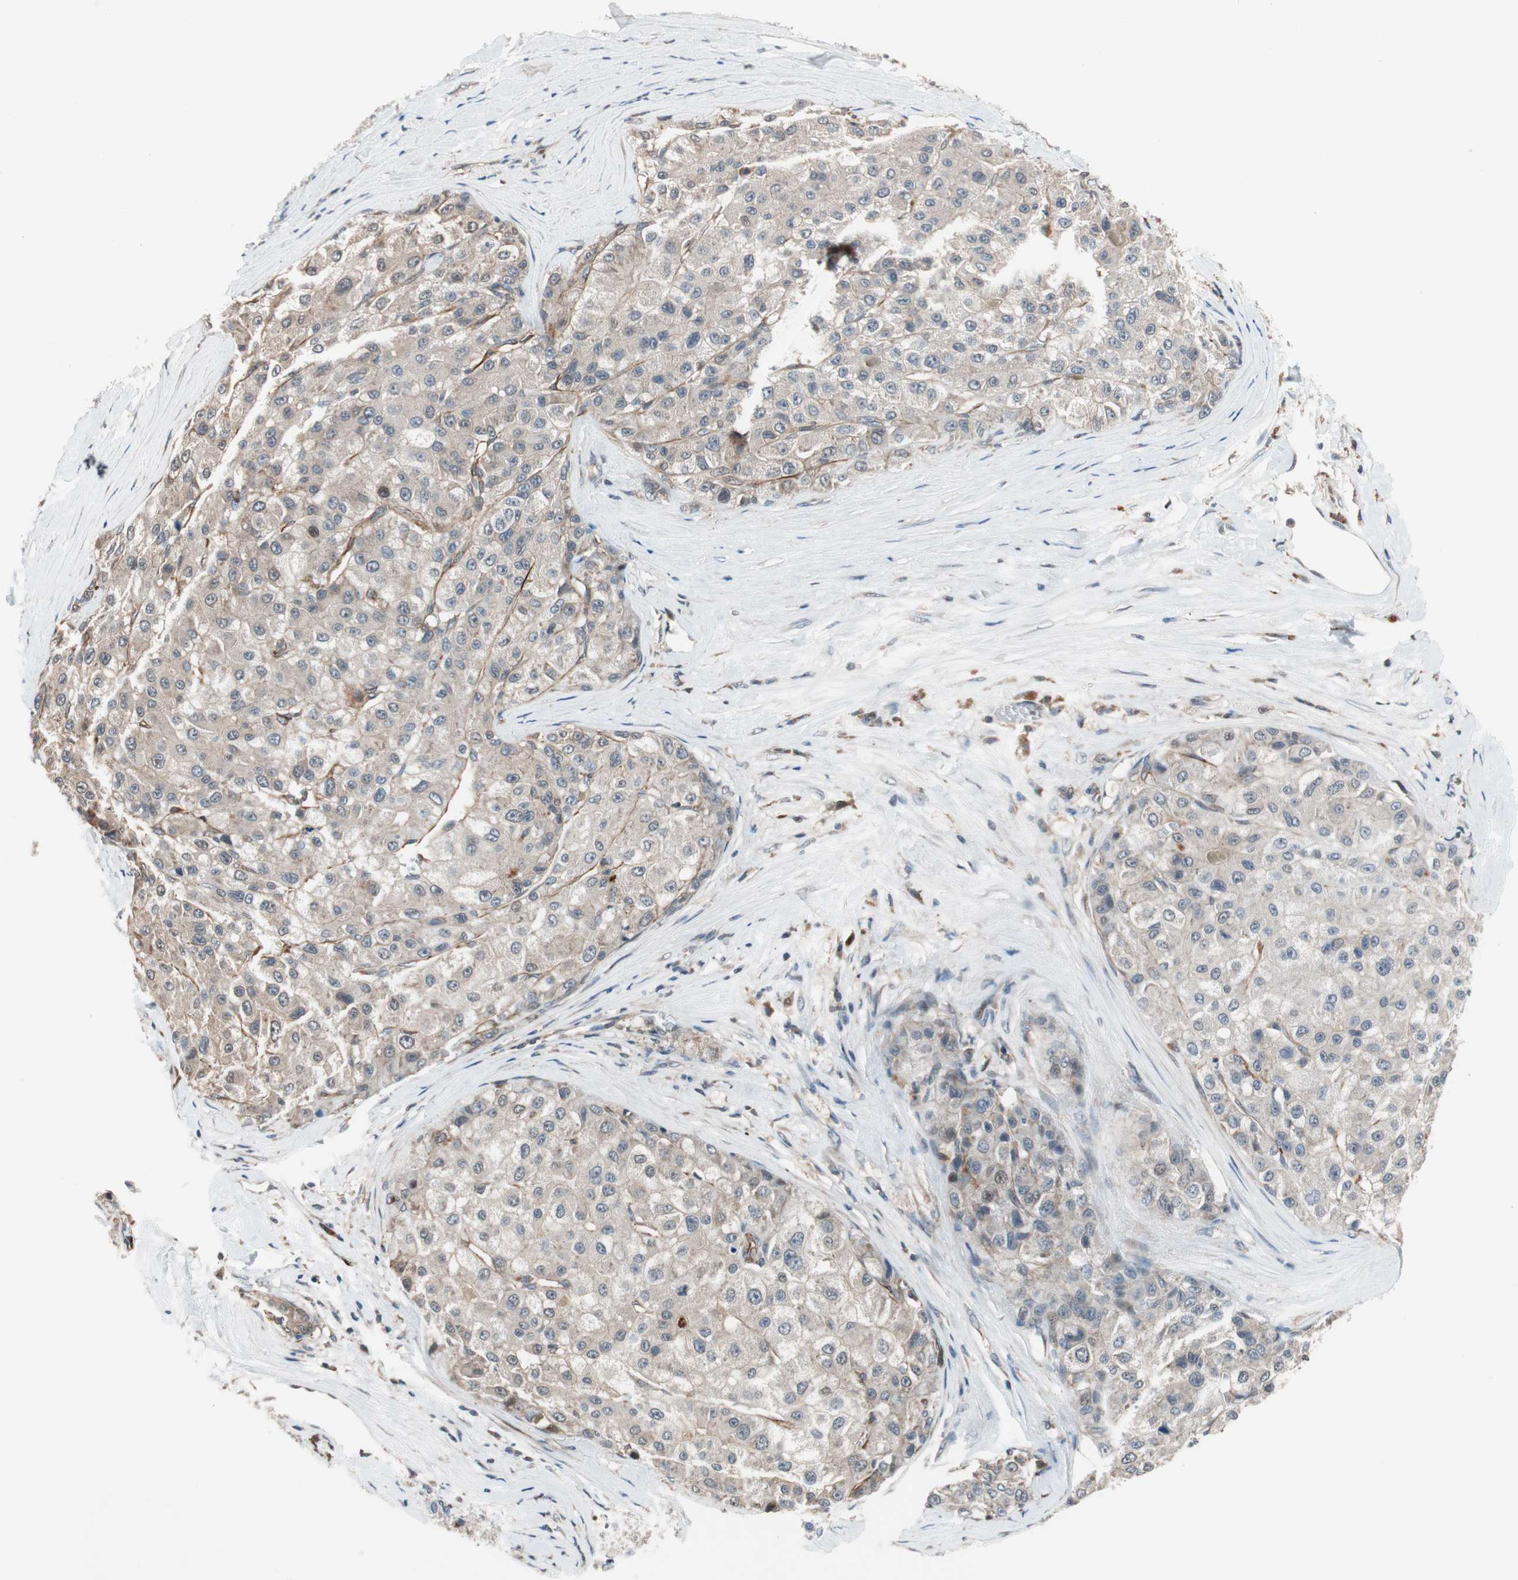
{"staining": {"intensity": "weak", "quantity": "25%-75%", "location": "cytoplasmic/membranous"}, "tissue": "liver cancer", "cell_type": "Tumor cells", "image_type": "cancer", "snomed": [{"axis": "morphology", "description": "Carcinoma, Hepatocellular, NOS"}, {"axis": "topography", "description": "Liver"}], "caption": "Immunohistochemistry image of neoplastic tissue: human liver cancer stained using immunohistochemistry (IHC) demonstrates low levels of weak protein expression localized specifically in the cytoplasmic/membranous of tumor cells, appearing as a cytoplasmic/membranous brown color.", "gene": "PIK3R3", "patient": {"sex": "male", "age": 80}}